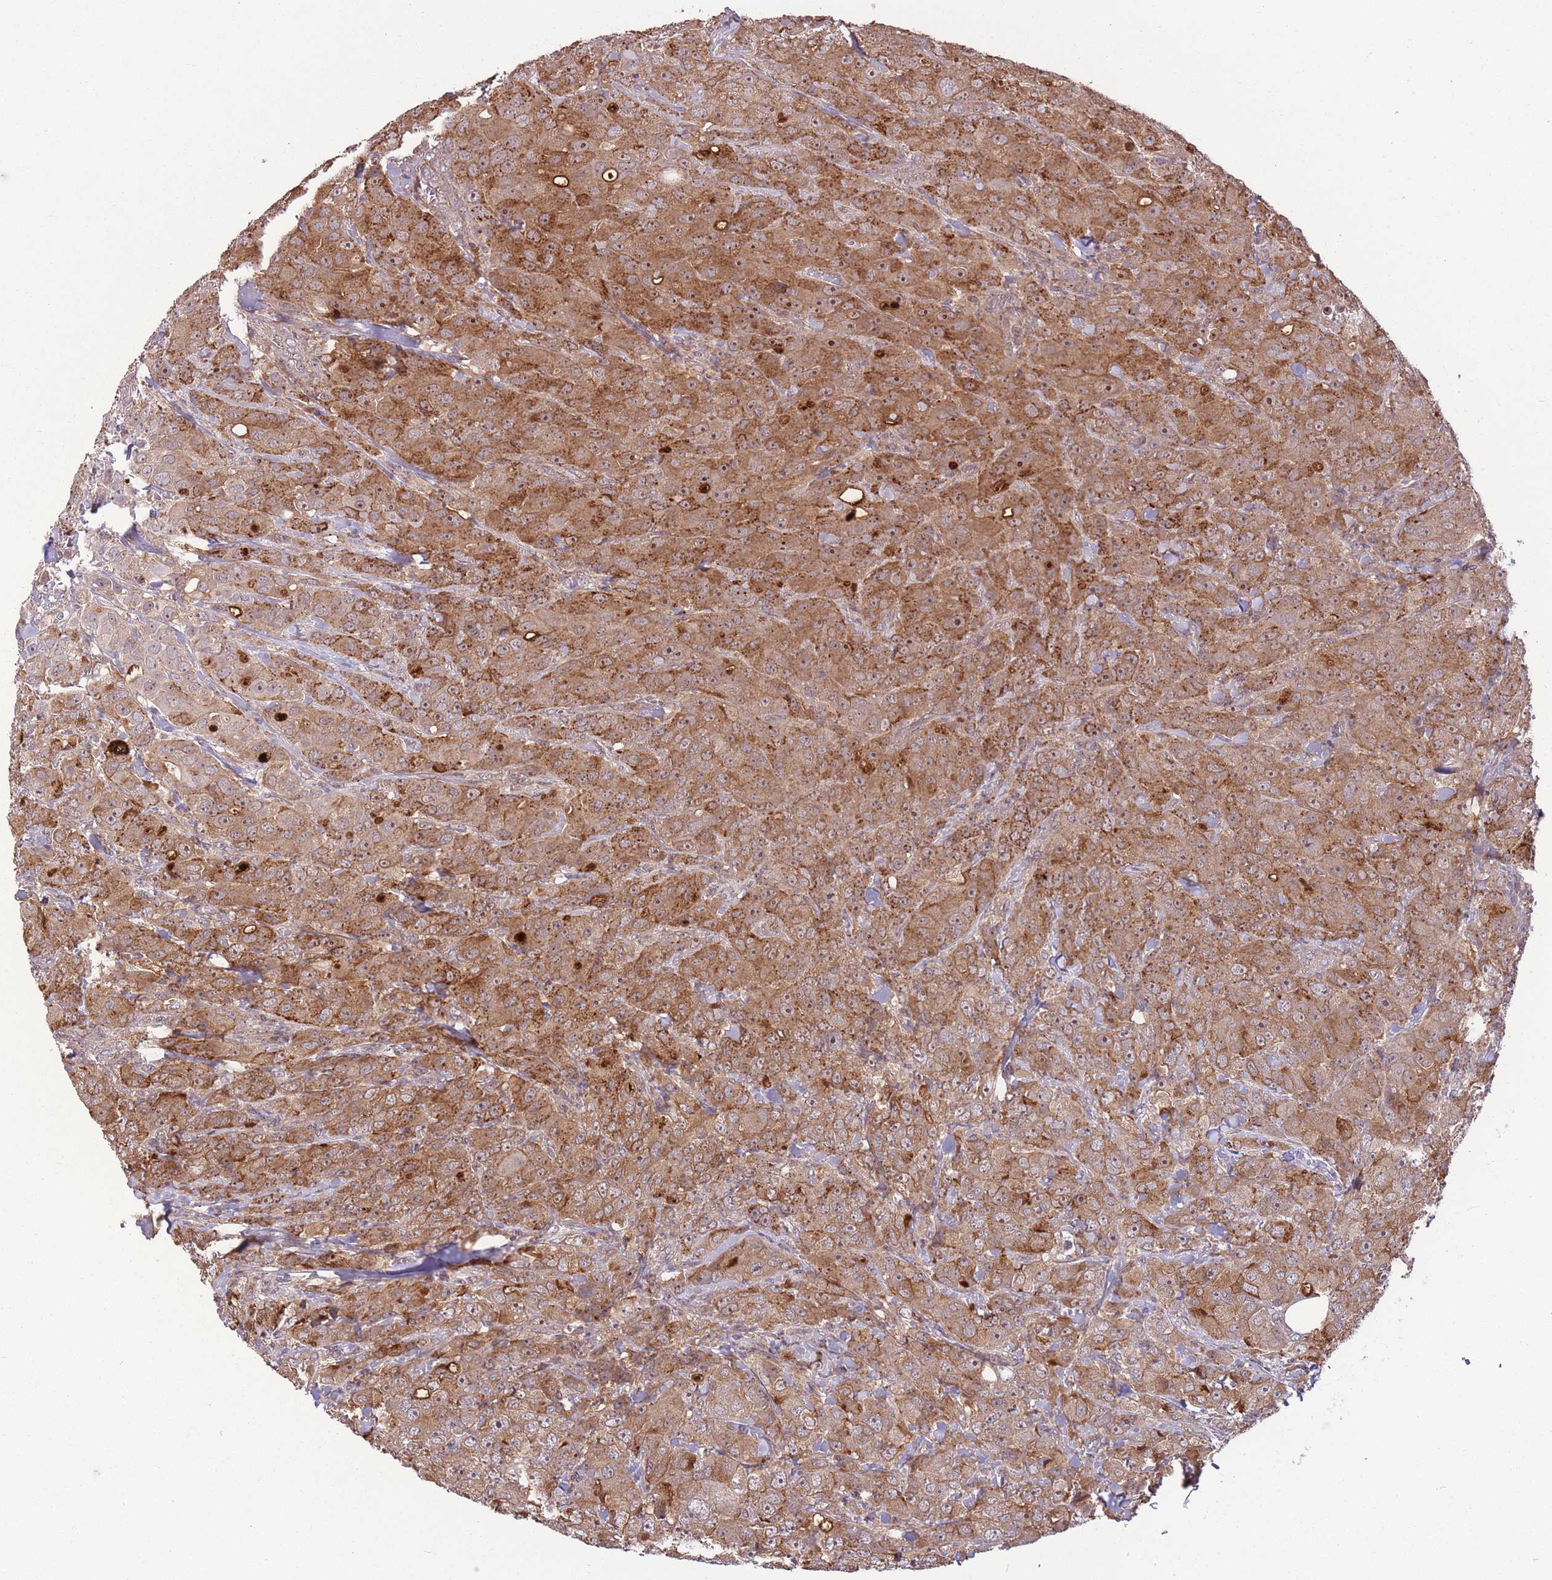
{"staining": {"intensity": "moderate", "quantity": ">75%", "location": "cytoplasmic/membranous,nuclear"}, "tissue": "breast cancer", "cell_type": "Tumor cells", "image_type": "cancer", "snomed": [{"axis": "morphology", "description": "Duct carcinoma"}, {"axis": "topography", "description": "Breast"}], "caption": "Protein staining by immunohistochemistry (IHC) displays moderate cytoplasmic/membranous and nuclear positivity in approximately >75% of tumor cells in breast invasive ductal carcinoma.", "gene": "POLR3F", "patient": {"sex": "female", "age": 43}}